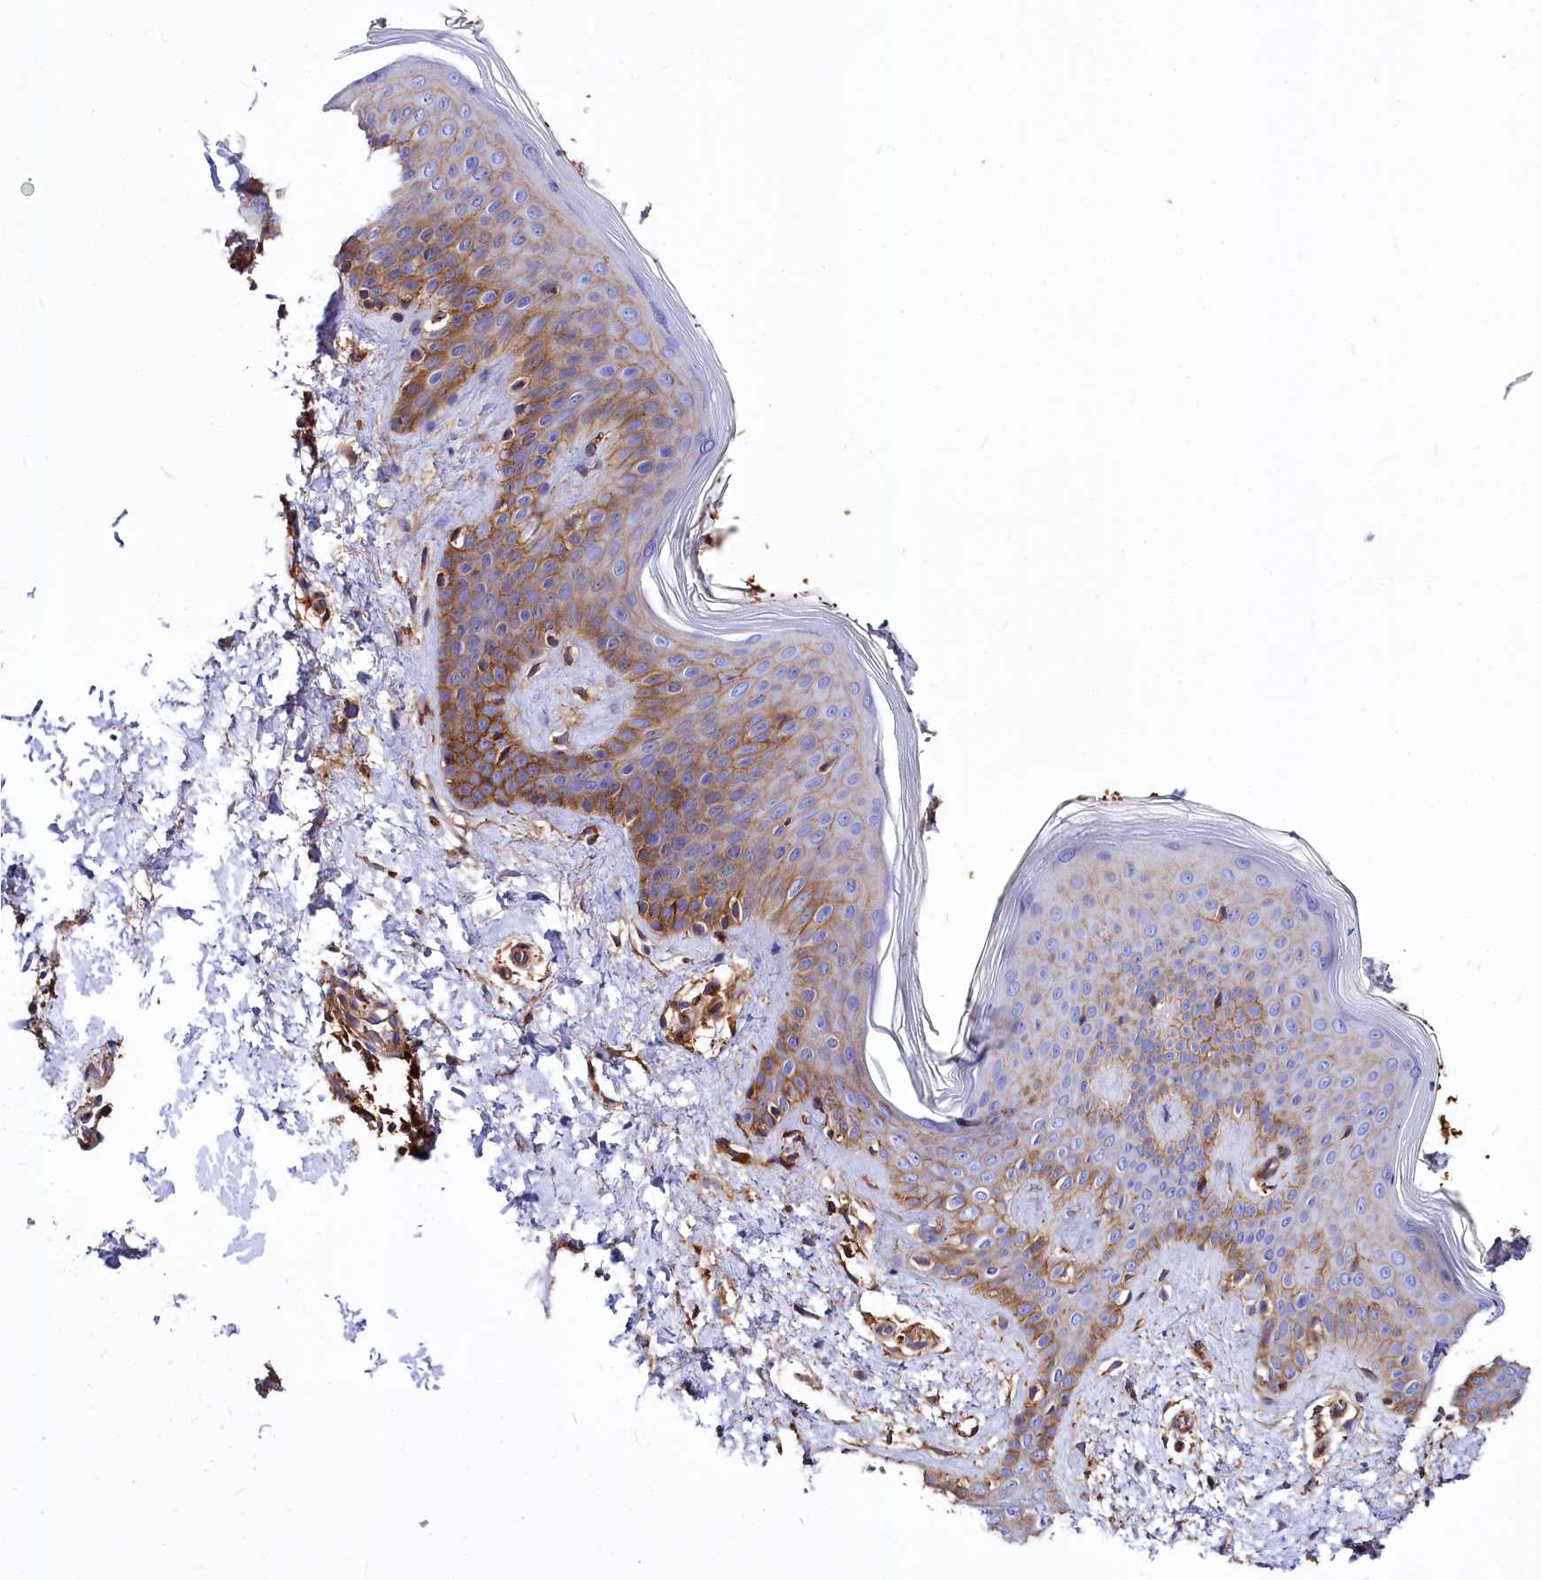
{"staining": {"intensity": "moderate", "quantity": ">75%", "location": "cytoplasmic/membranous"}, "tissue": "skin", "cell_type": "Fibroblasts", "image_type": "normal", "snomed": [{"axis": "morphology", "description": "Normal tissue, NOS"}, {"axis": "topography", "description": "Skin"}], "caption": "Fibroblasts show moderate cytoplasmic/membranous staining in approximately >75% of cells in unremarkable skin.", "gene": "ANO6", "patient": {"sex": "male", "age": 36}}